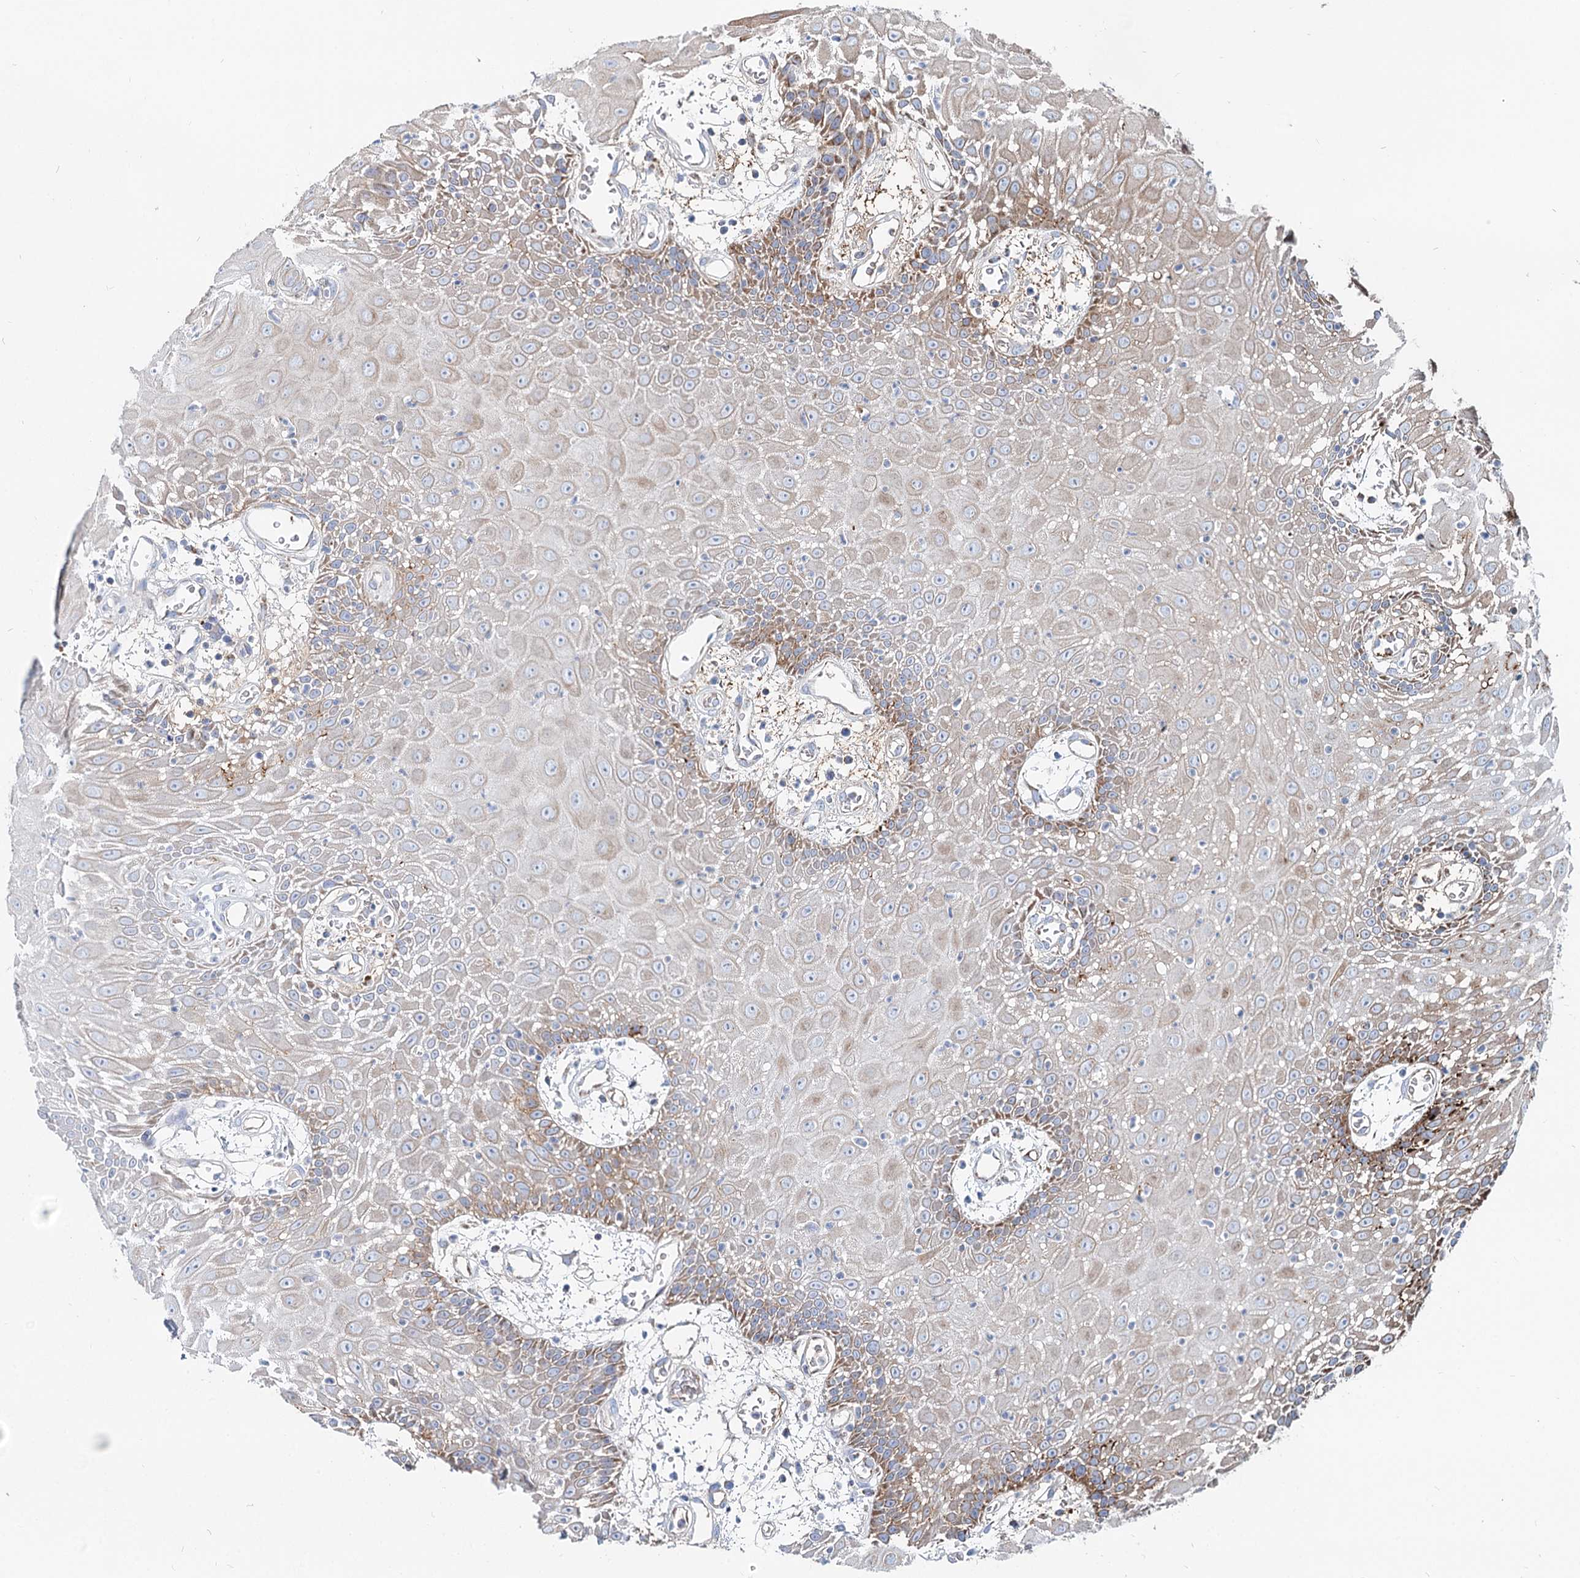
{"staining": {"intensity": "moderate", "quantity": "<25%", "location": "cytoplasmic/membranous"}, "tissue": "oral mucosa", "cell_type": "Squamous epithelial cells", "image_type": "normal", "snomed": [{"axis": "morphology", "description": "Normal tissue, NOS"}, {"axis": "topography", "description": "Skeletal muscle"}, {"axis": "topography", "description": "Oral tissue"}, {"axis": "topography", "description": "Salivary gland"}, {"axis": "topography", "description": "Peripheral nerve tissue"}], "caption": "Immunohistochemical staining of benign oral mucosa displays low levels of moderate cytoplasmic/membranous positivity in approximately <25% of squamous epithelial cells.", "gene": "MCCC2", "patient": {"sex": "male", "age": 54}}